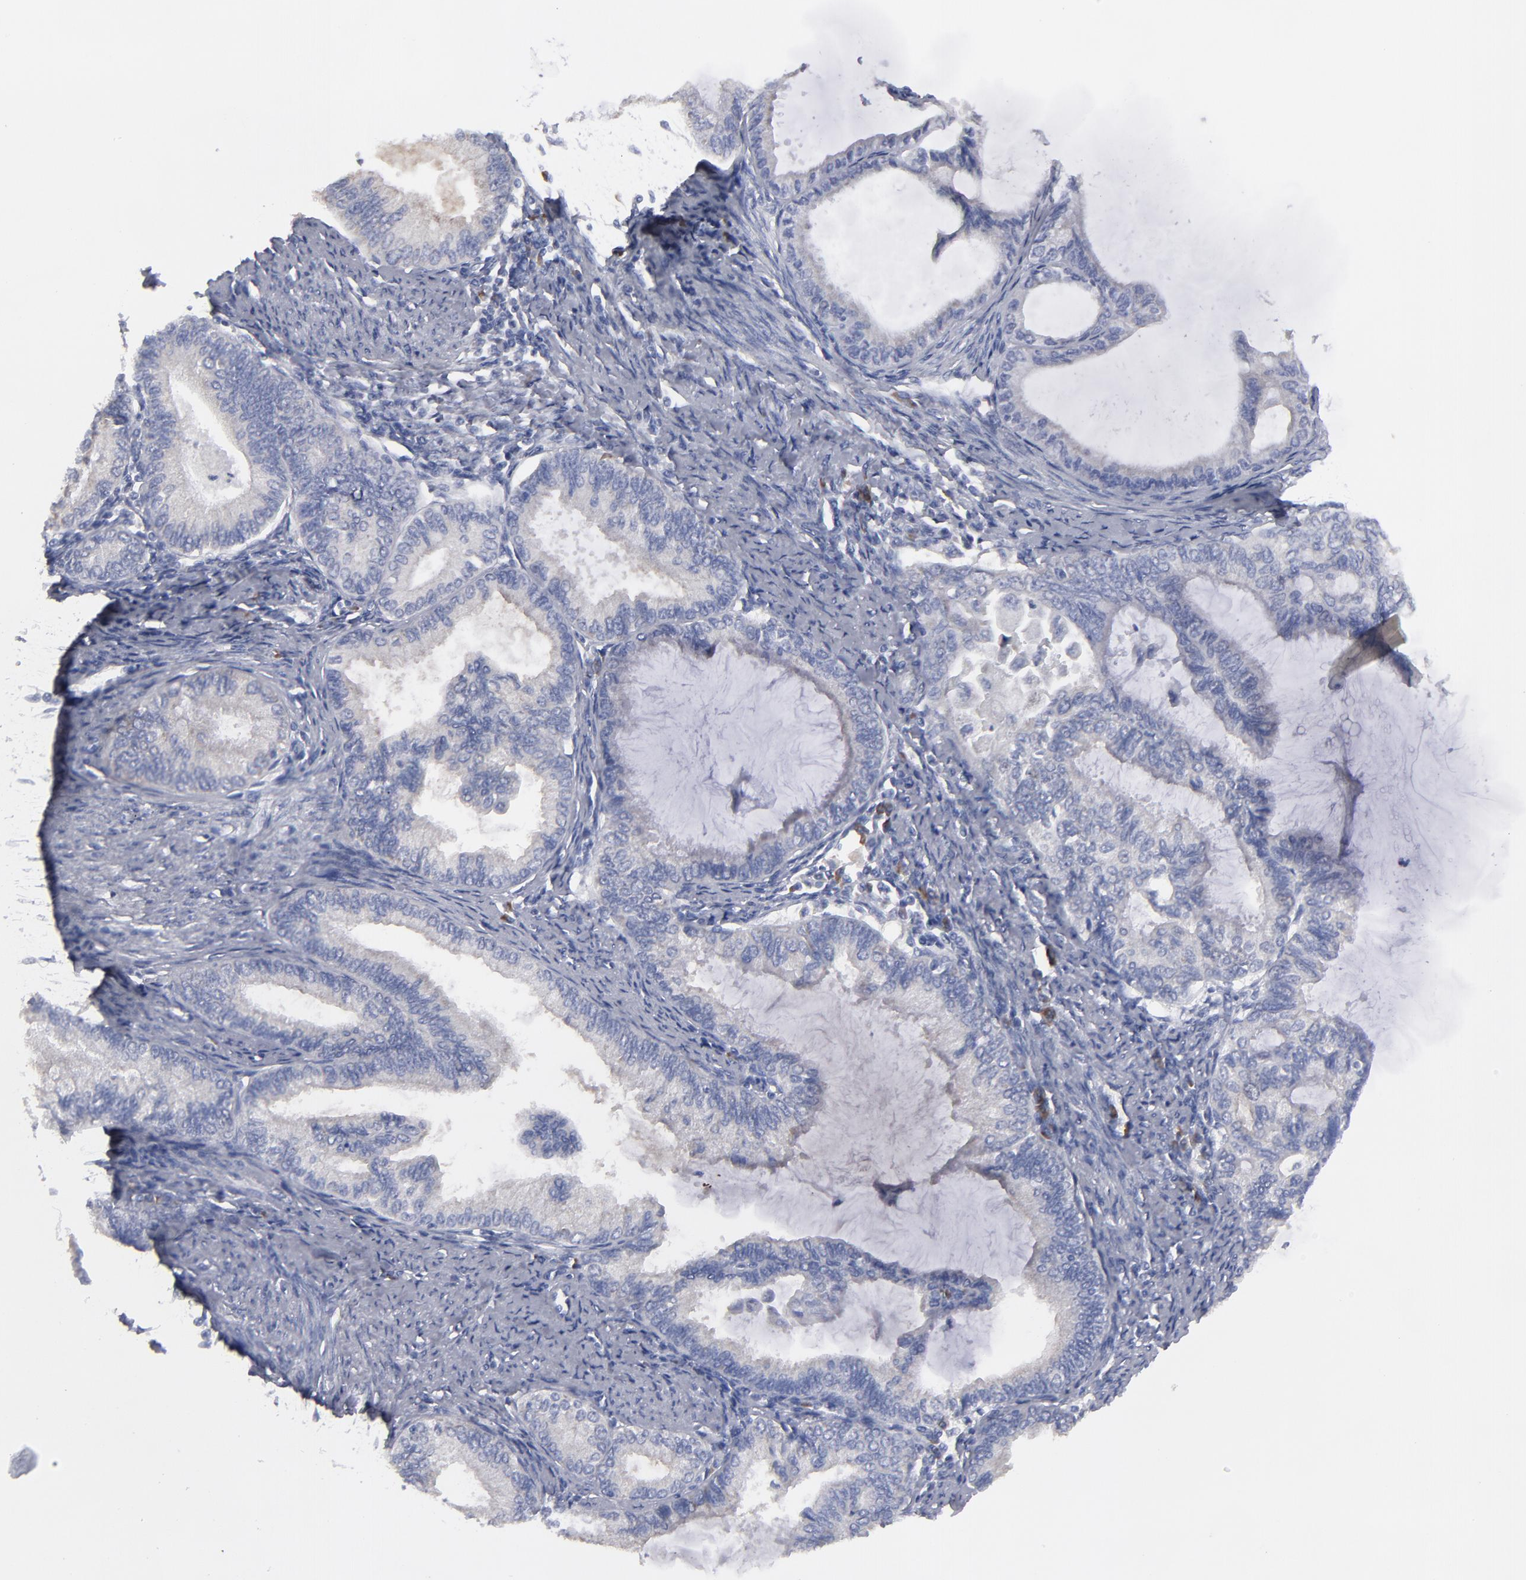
{"staining": {"intensity": "weak", "quantity": ">75%", "location": "cytoplasmic/membranous"}, "tissue": "endometrial cancer", "cell_type": "Tumor cells", "image_type": "cancer", "snomed": [{"axis": "morphology", "description": "Adenocarcinoma, NOS"}, {"axis": "topography", "description": "Endometrium"}], "caption": "Immunohistochemistry (DAB (3,3'-diaminobenzidine)) staining of endometrial cancer shows weak cytoplasmic/membranous protein staining in approximately >75% of tumor cells. (brown staining indicates protein expression, while blue staining denotes nuclei).", "gene": "CCDC80", "patient": {"sex": "female", "age": 86}}